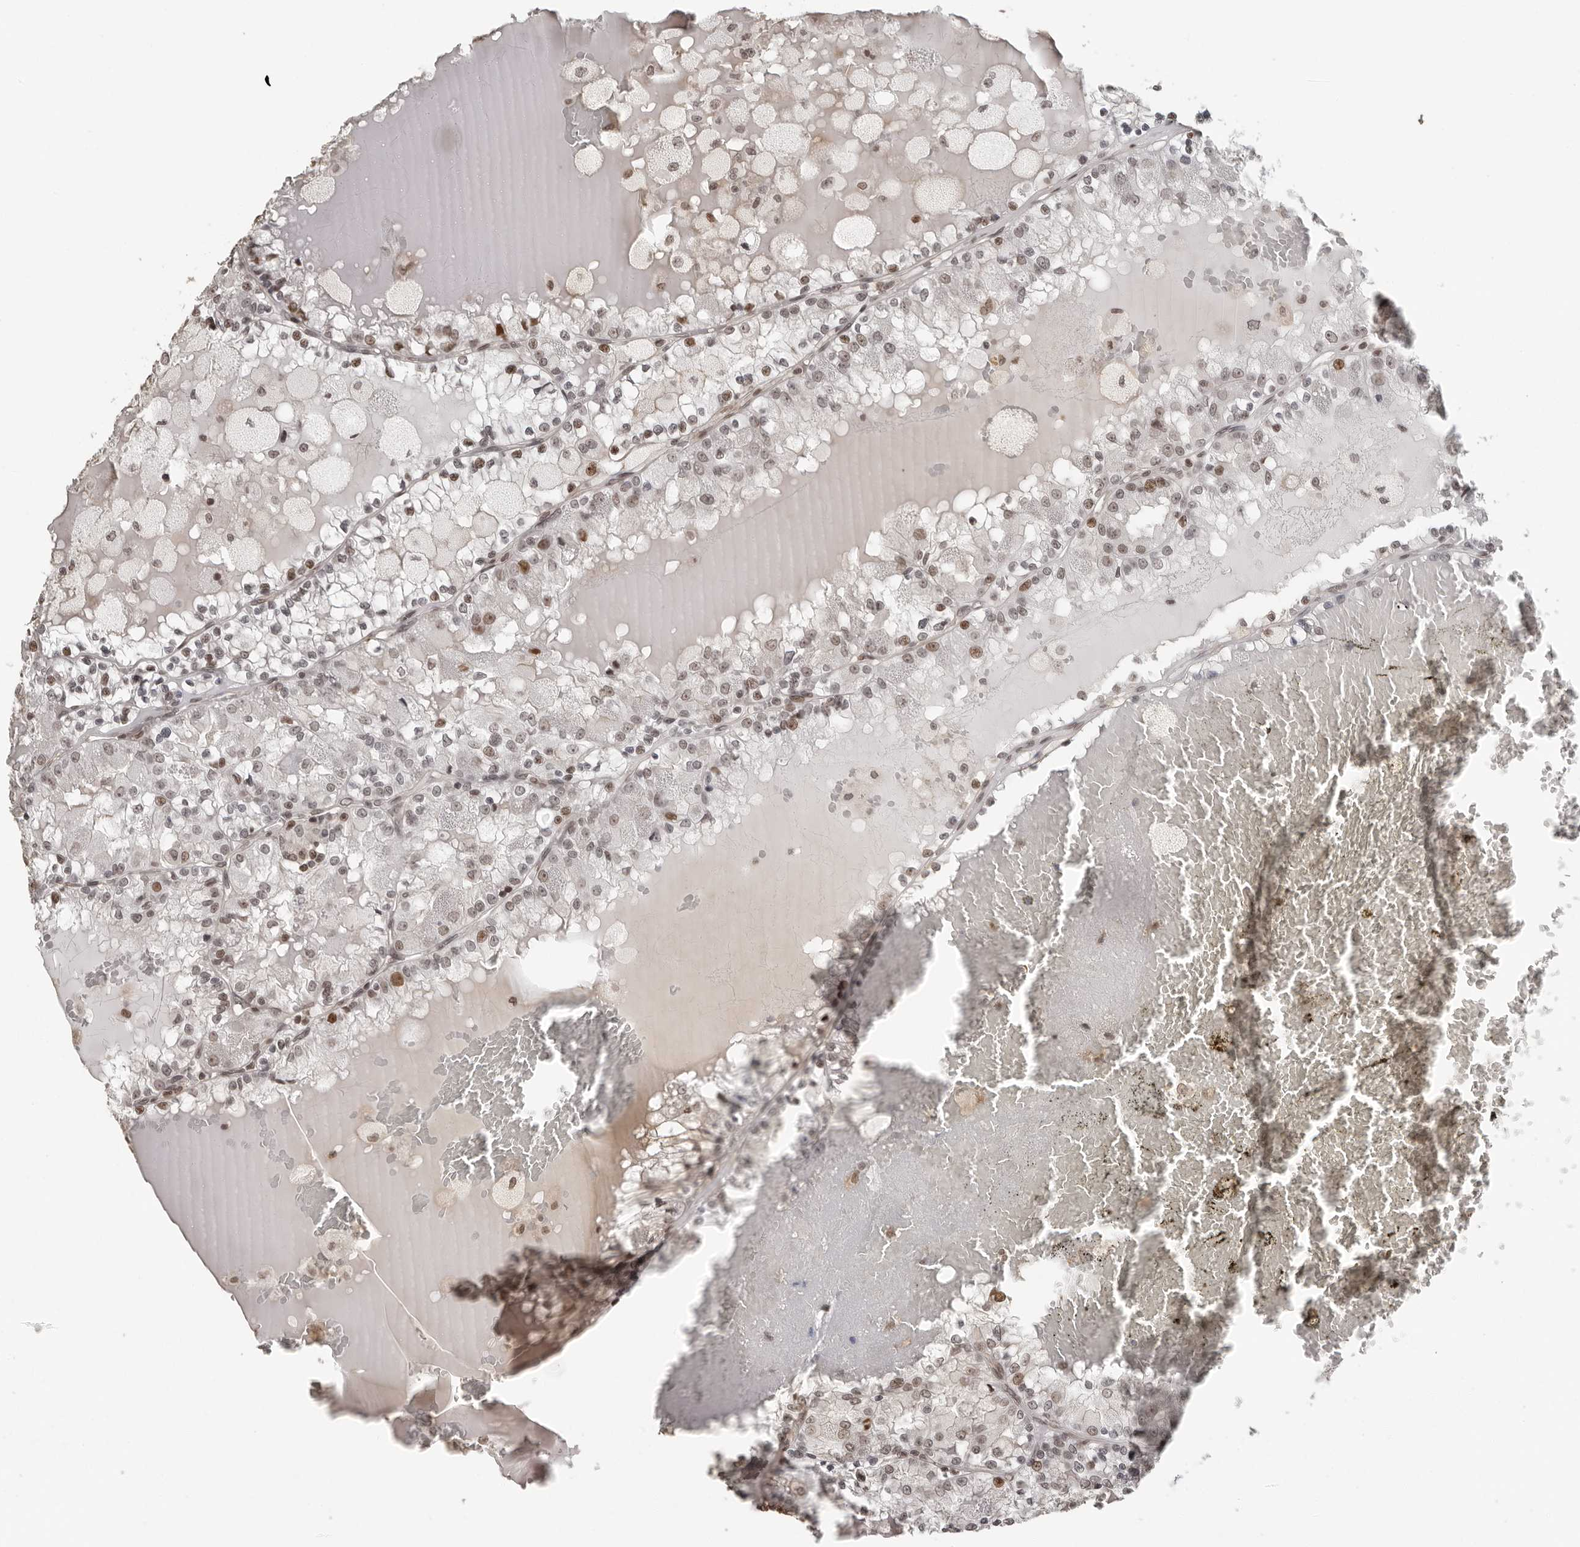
{"staining": {"intensity": "weak", "quantity": "<25%", "location": "nuclear"}, "tissue": "renal cancer", "cell_type": "Tumor cells", "image_type": "cancer", "snomed": [{"axis": "morphology", "description": "Adenocarcinoma, NOS"}, {"axis": "topography", "description": "Kidney"}], "caption": "This is a histopathology image of immunohistochemistry staining of renal cancer, which shows no expression in tumor cells. (Brightfield microscopy of DAB immunohistochemistry at high magnification).", "gene": "ORC1", "patient": {"sex": "female", "age": 56}}